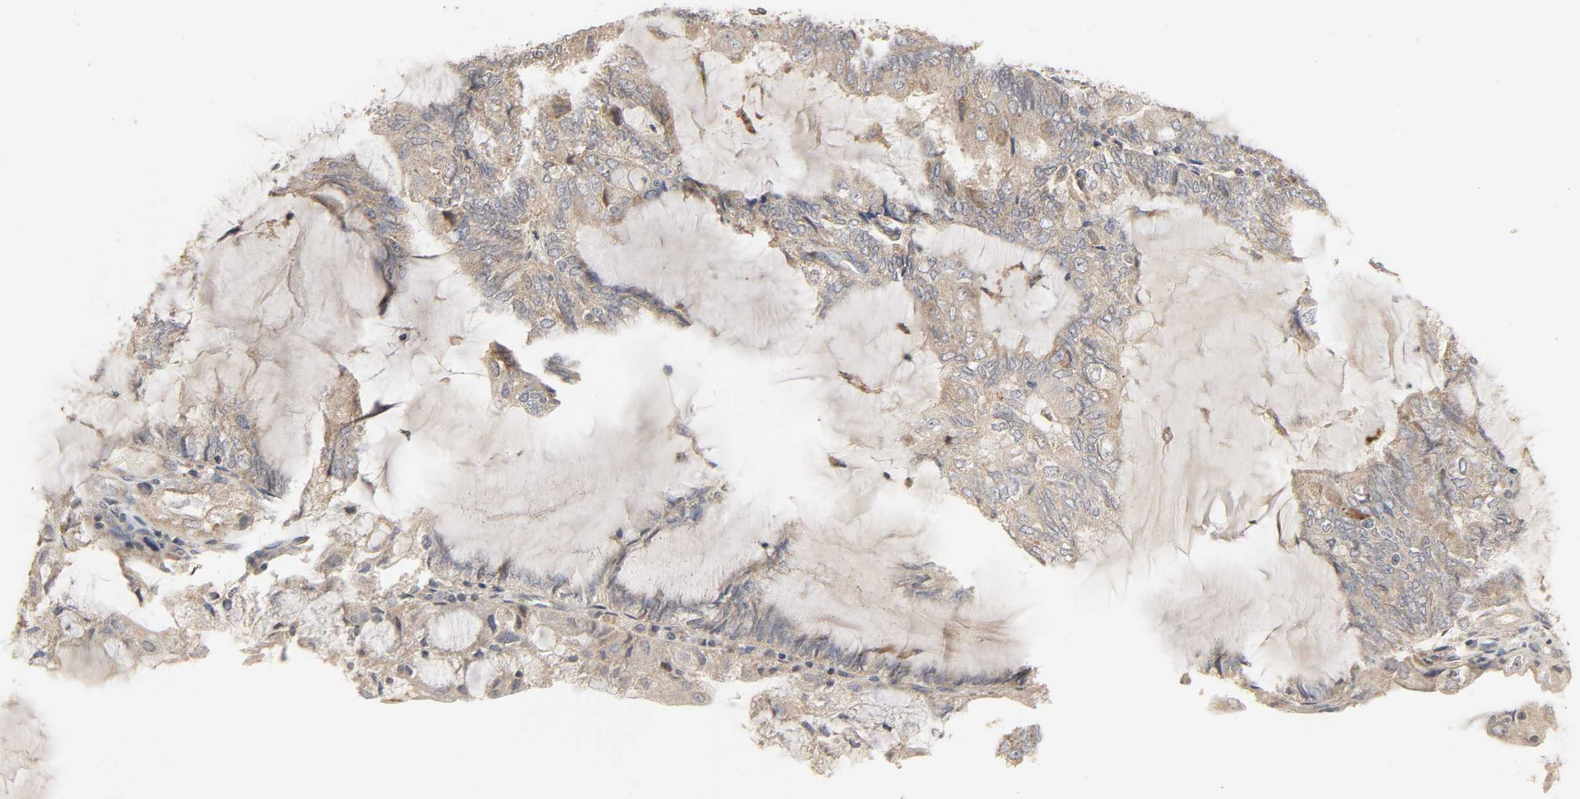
{"staining": {"intensity": "weak", "quantity": ">75%", "location": "cytoplasmic/membranous"}, "tissue": "endometrial cancer", "cell_type": "Tumor cells", "image_type": "cancer", "snomed": [{"axis": "morphology", "description": "Adenocarcinoma, NOS"}, {"axis": "topography", "description": "Endometrium"}], "caption": "Endometrial cancer (adenocarcinoma) tissue displays weak cytoplasmic/membranous positivity in approximately >75% of tumor cells", "gene": "CLEC4E", "patient": {"sex": "female", "age": 81}}